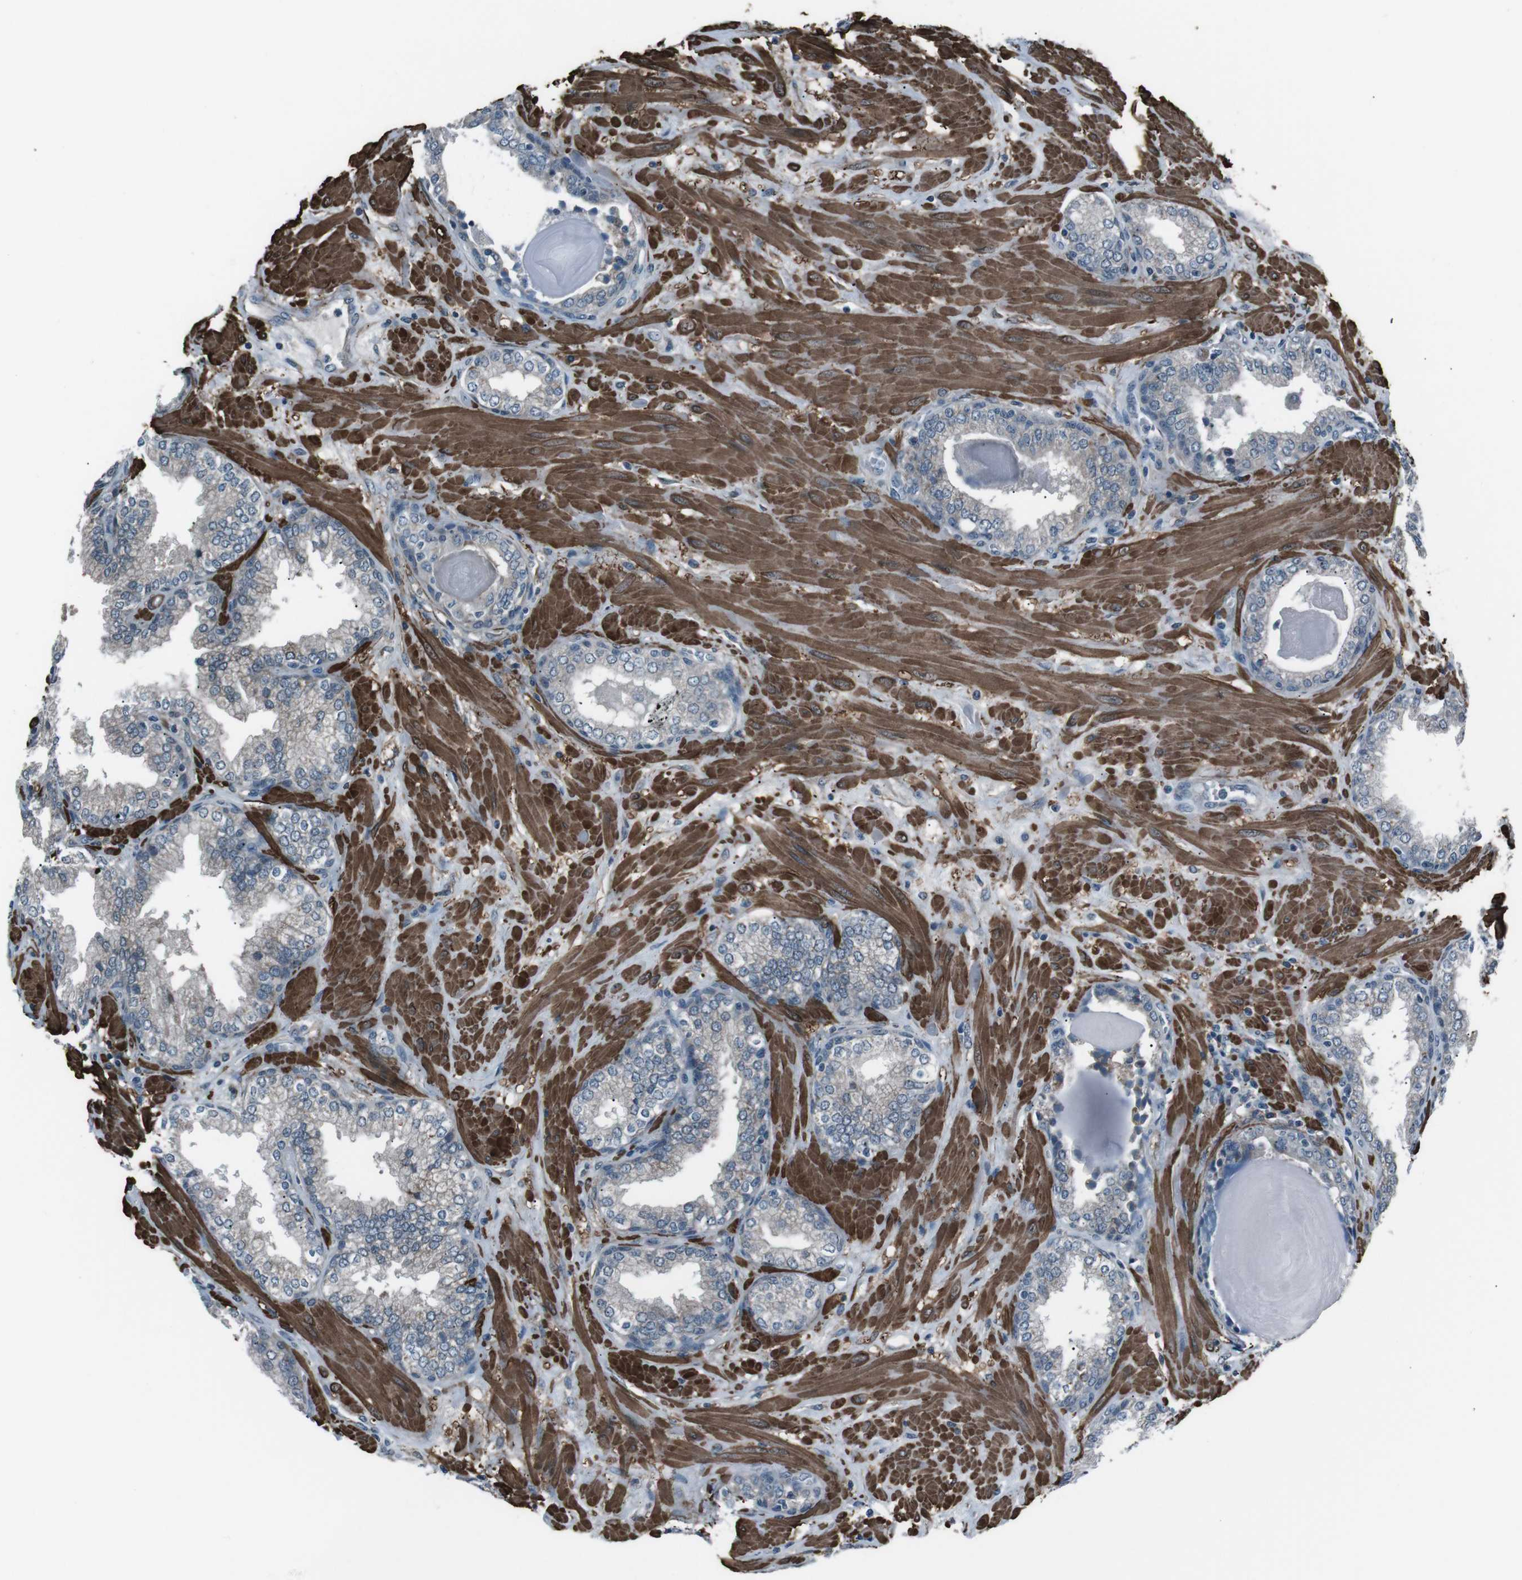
{"staining": {"intensity": "negative", "quantity": "none", "location": "none"}, "tissue": "prostate", "cell_type": "Glandular cells", "image_type": "normal", "snomed": [{"axis": "morphology", "description": "Normal tissue, NOS"}, {"axis": "topography", "description": "Prostate"}], "caption": "Immunohistochemistry histopathology image of unremarkable prostate: prostate stained with DAB exhibits no significant protein expression in glandular cells. (Stains: DAB (3,3'-diaminobenzidine) immunohistochemistry (IHC) with hematoxylin counter stain, Microscopy: brightfield microscopy at high magnification).", "gene": "PDLIM5", "patient": {"sex": "male", "age": 51}}